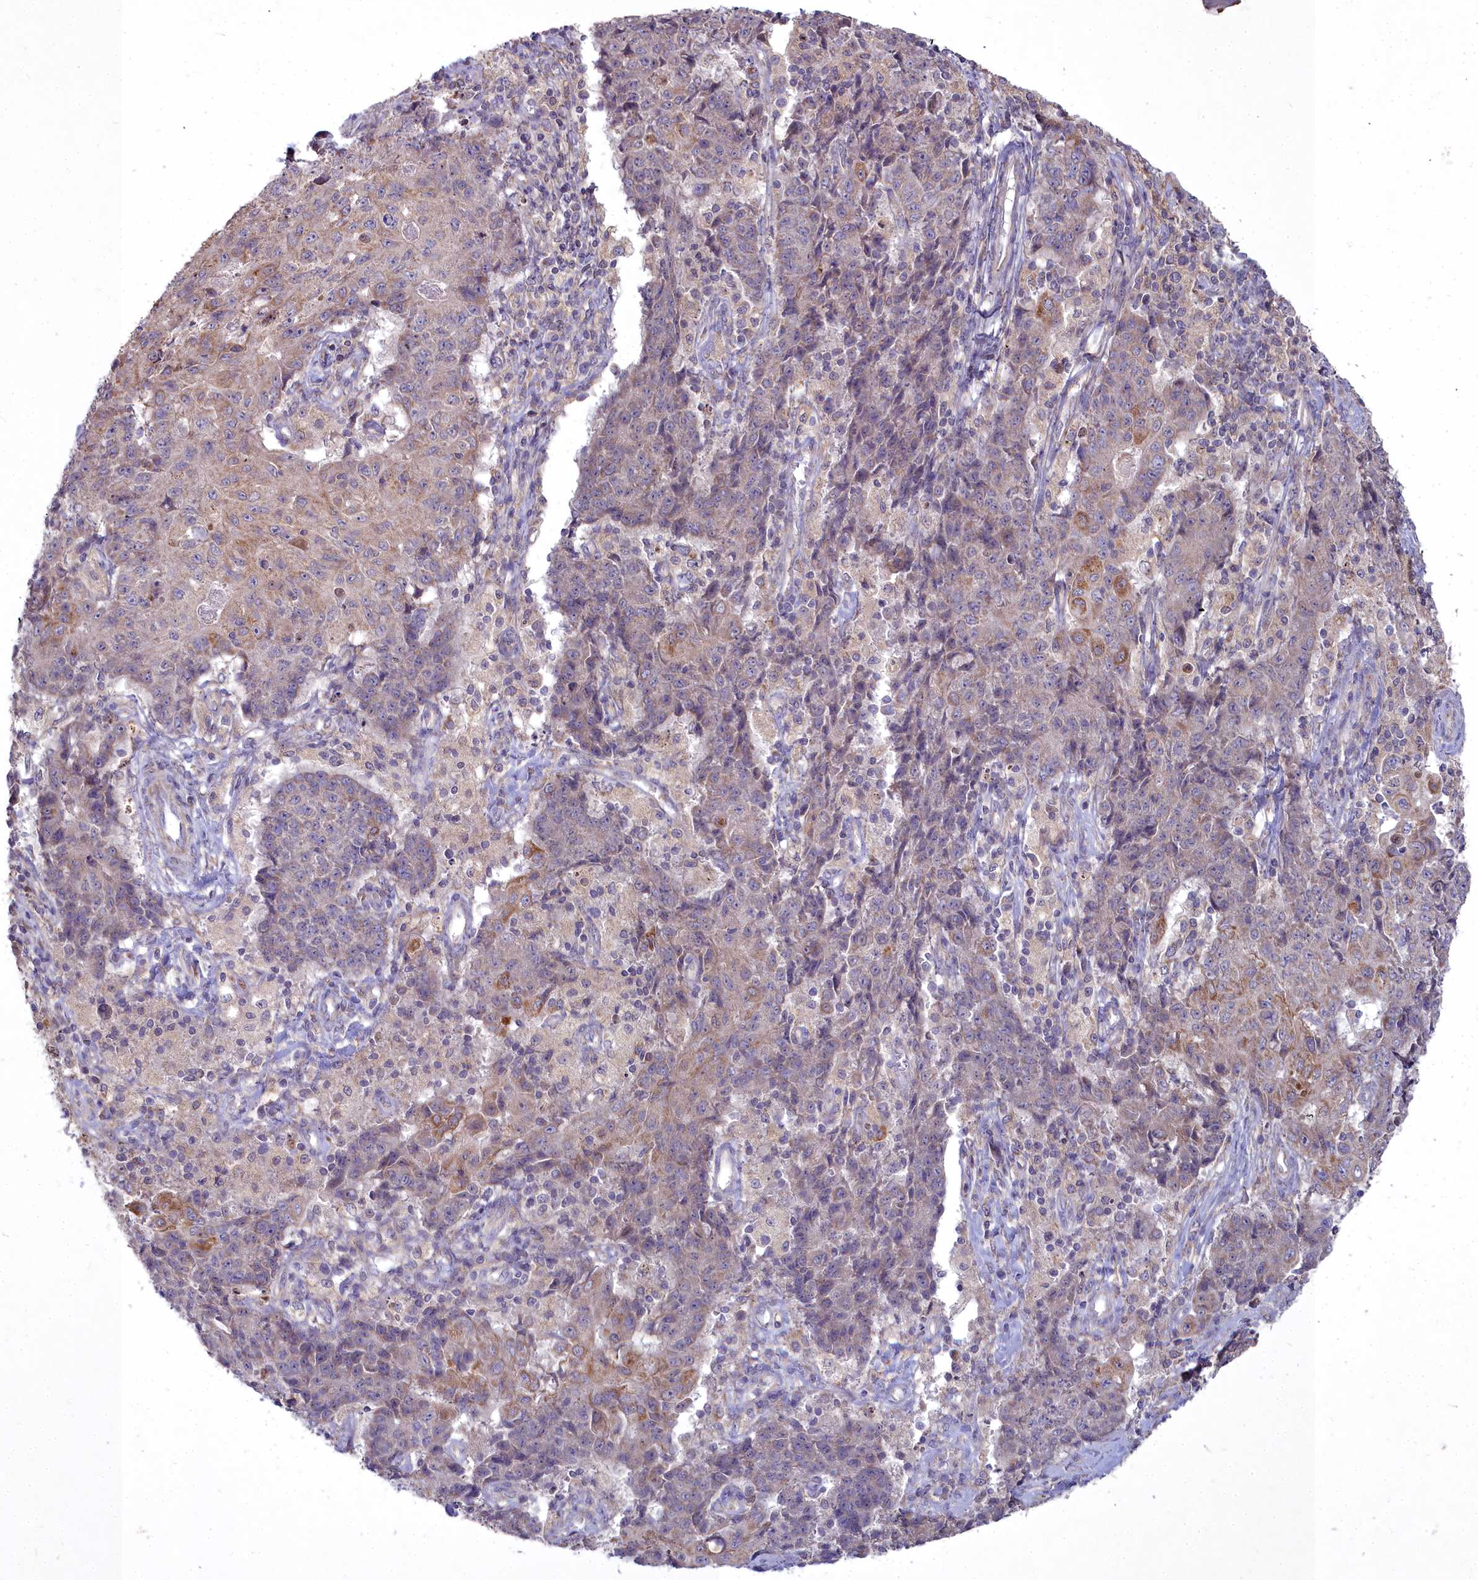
{"staining": {"intensity": "moderate", "quantity": ">75%", "location": "cytoplasmic/membranous"}, "tissue": "ovarian cancer", "cell_type": "Tumor cells", "image_type": "cancer", "snomed": [{"axis": "morphology", "description": "Carcinoma, endometroid"}, {"axis": "topography", "description": "Ovary"}], "caption": "IHC photomicrograph of endometroid carcinoma (ovarian) stained for a protein (brown), which reveals medium levels of moderate cytoplasmic/membranous staining in about >75% of tumor cells.", "gene": "MICU2", "patient": {"sex": "female", "age": 42}}